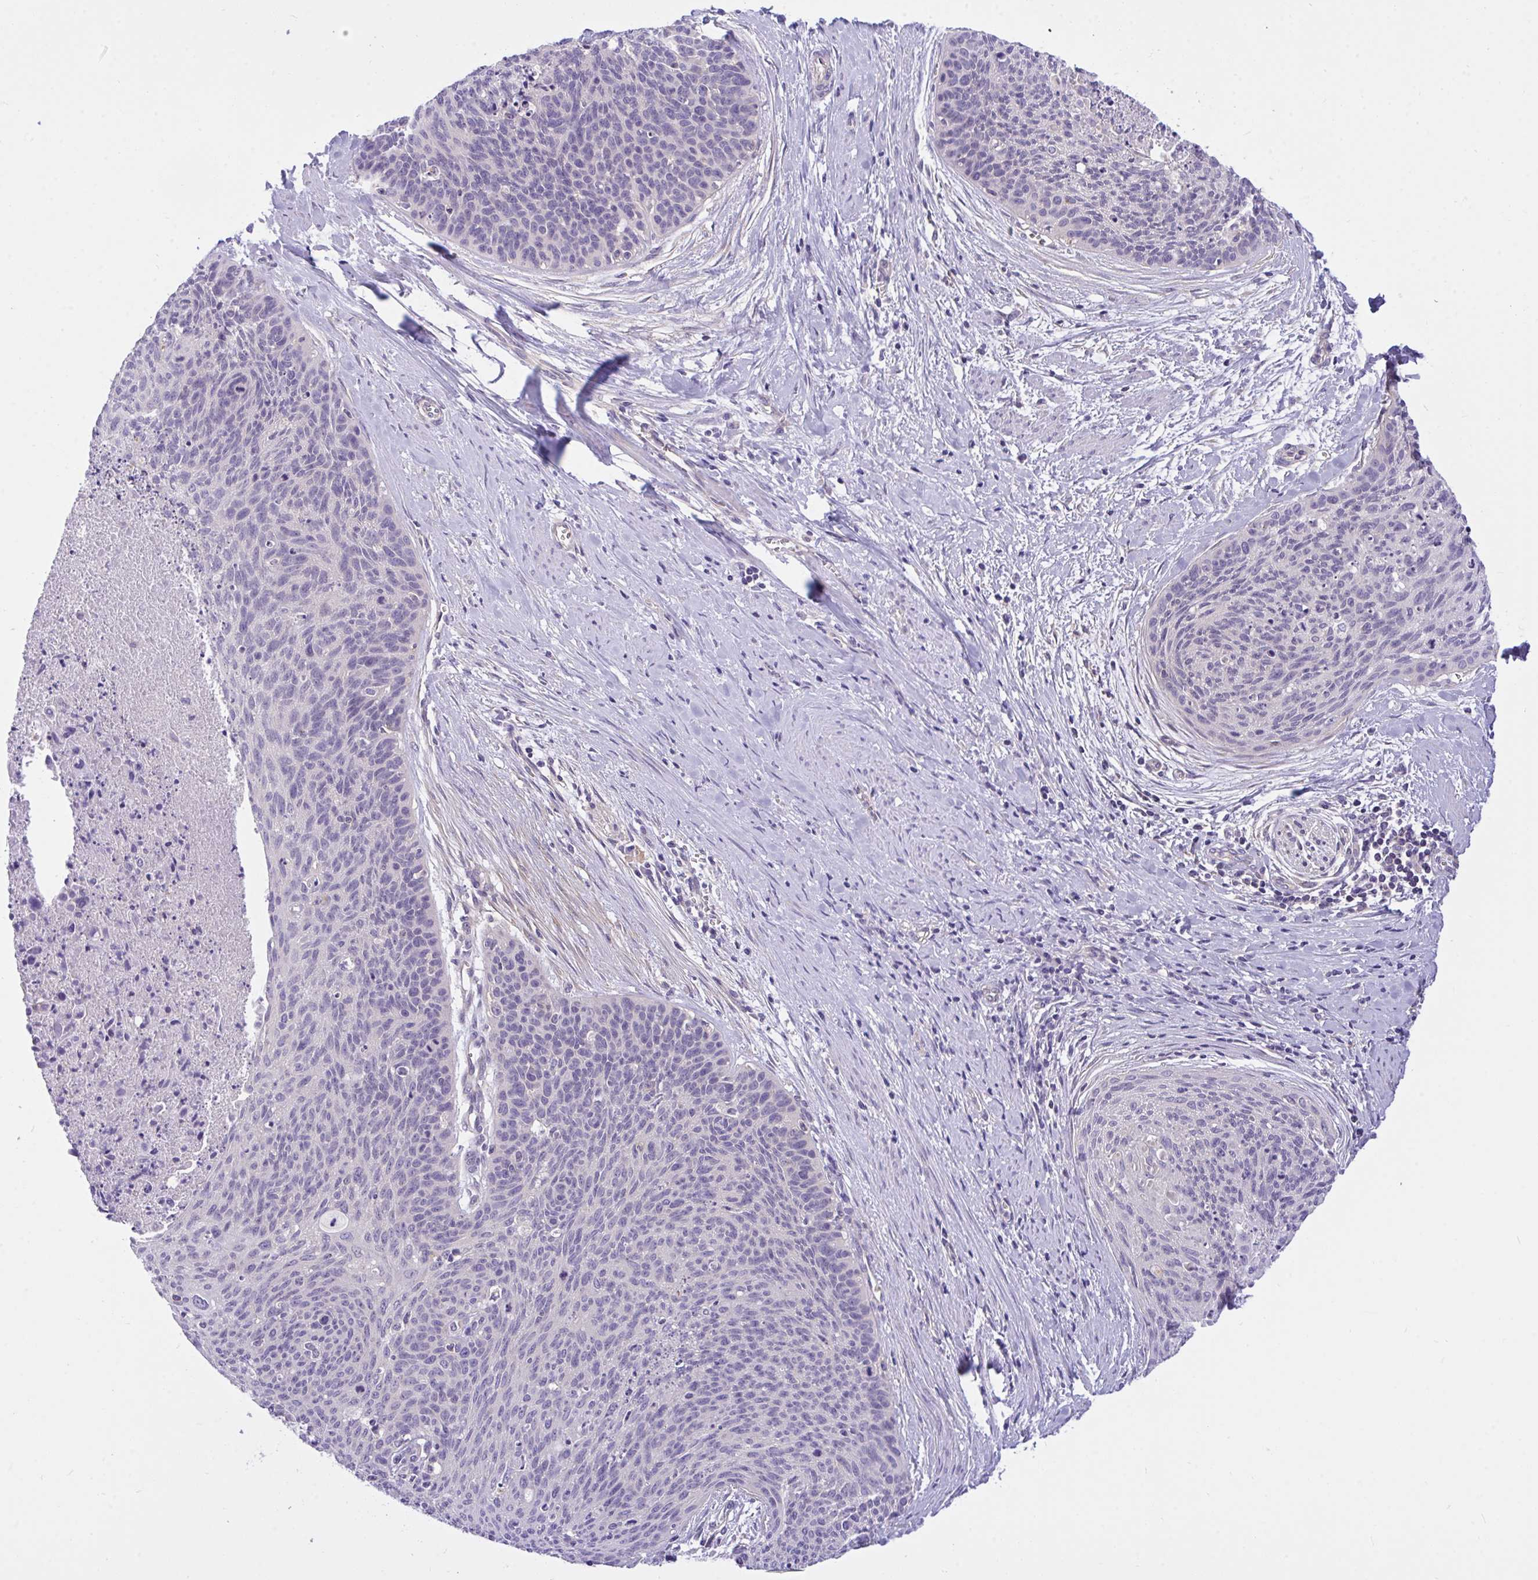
{"staining": {"intensity": "negative", "quantity": "none", "location": "none"}, "tissue": "cervical cancer", "cell_type": "Tumor cells", "image_type": "cancer", "snomed": [{"axis": "morphology", "description": "Squamous cell carcinoma, NOS"}, {"axis": "topography", "description": "Cervix"}], "caption": "The histopathology image demonstrates no staining of tumor cells in cervical squamous cell carcinoma.", "gene": "TLN2", "patient": {"sex": "female", "age": 55}}